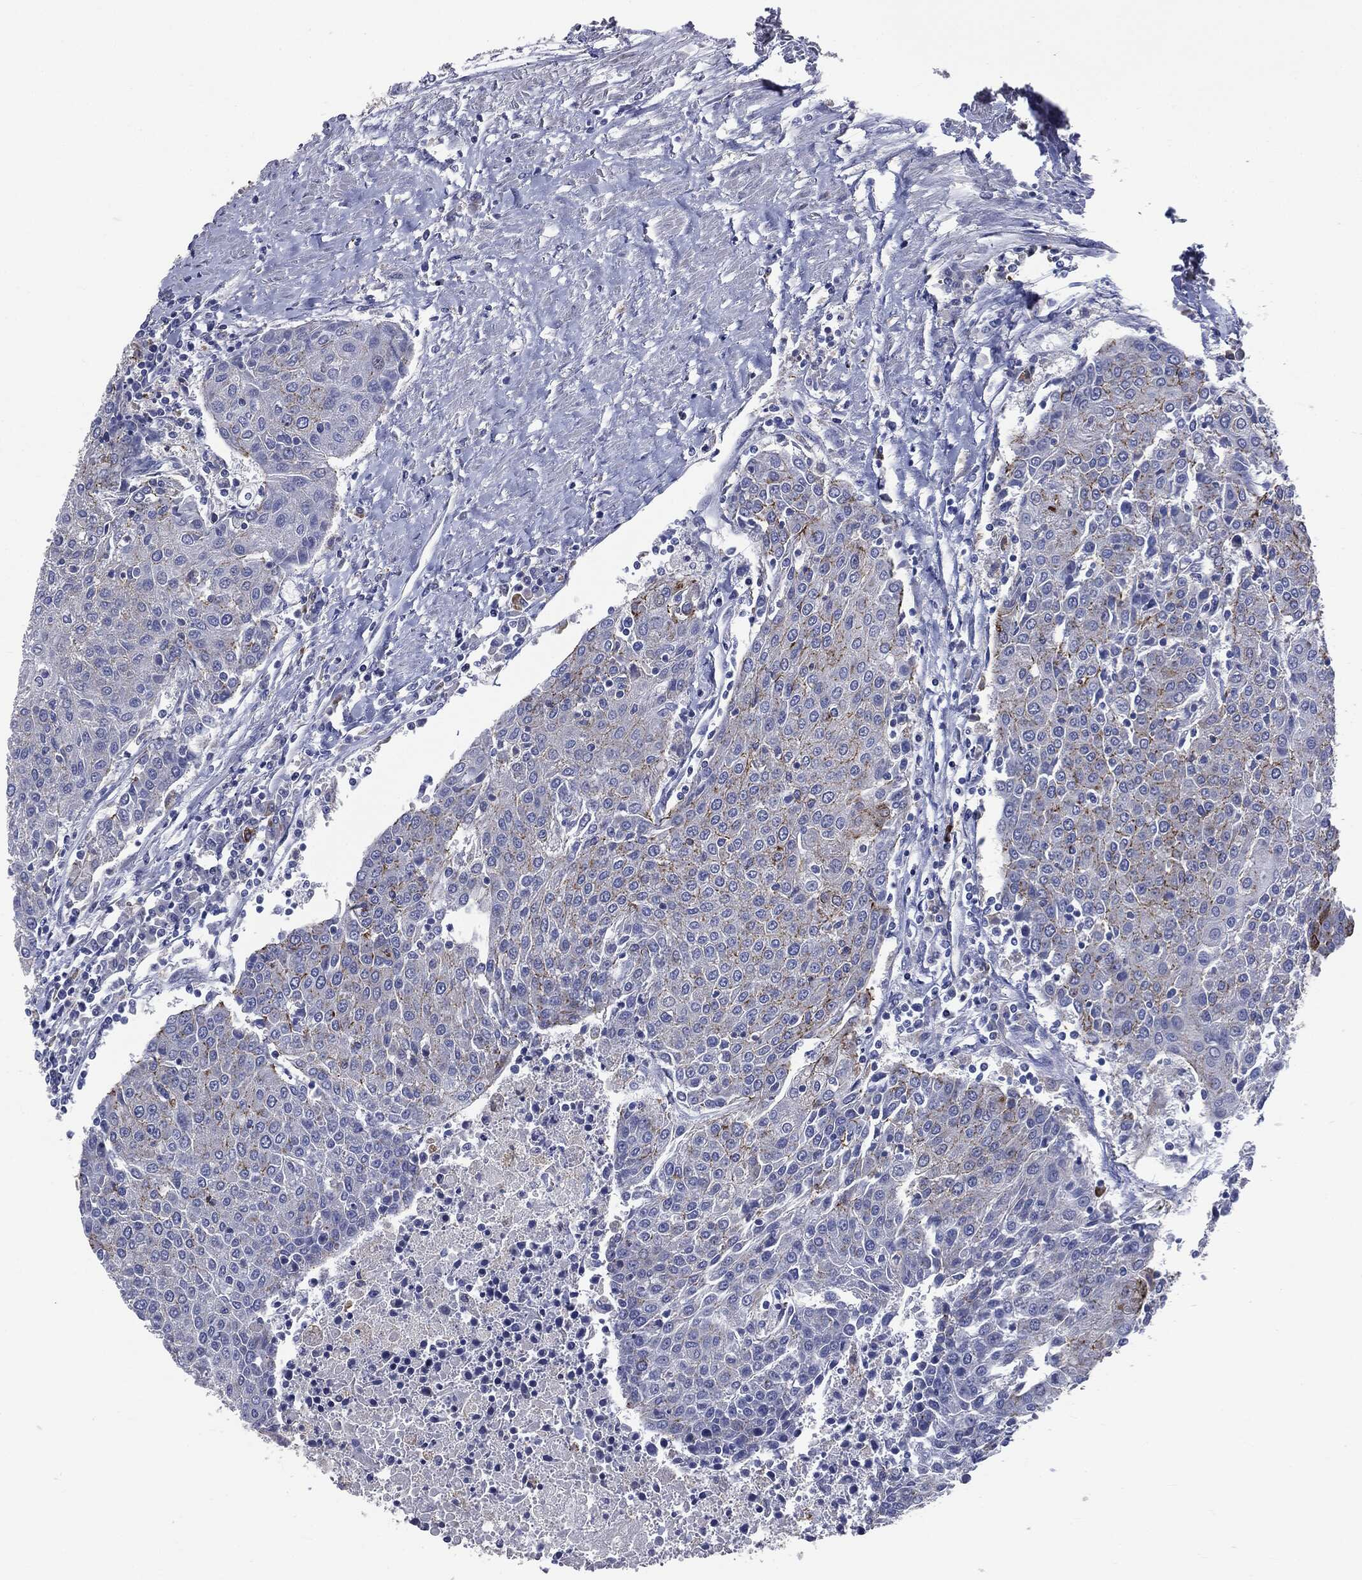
{"staining": {"intensity": "strong", "quantity": "<25%", "location": "cytoplasmic/membranous"}, "tissue": "urothelial cancer", "cell_type": "Tumor cells", "image_type": "cancer", "snomed": [{"axis": "morphology", "description": "Urothelial carcinoma, High grade"}, {"axis": "topography", "description": "Urinary bladder"}], "caption": "There is medium levels of strong cytoplasmic/membranous expression in tumor cells of urothelial cancer, as demonstrated by immunohistochemical staining (brown color).", "gene": "PTGS2", "patient": {"sex": "female", "age": 85}}